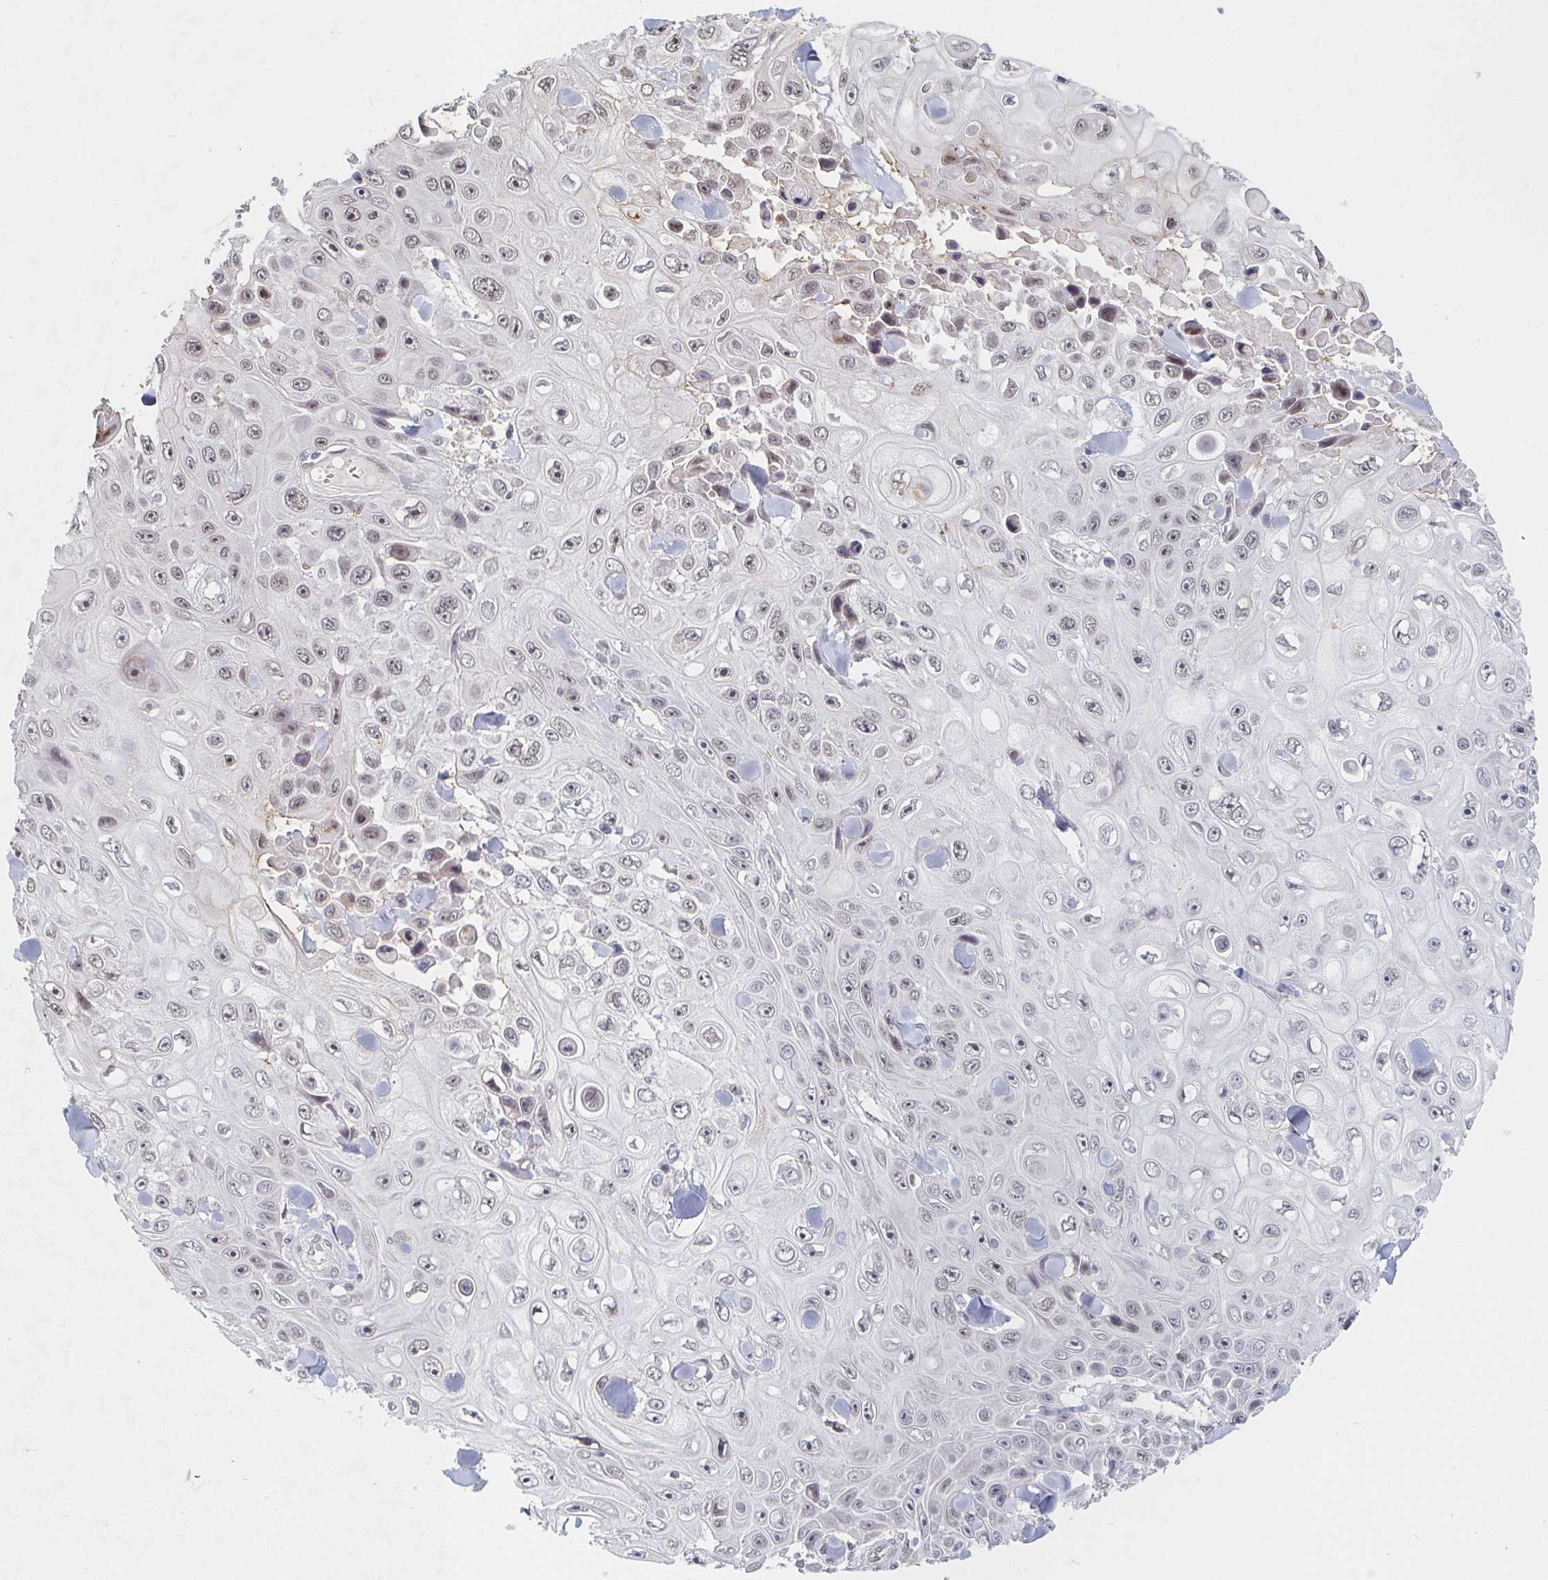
{"staining": {"intensity": "weak", "quantity": "<25%", "location": "nuclear"}, "tissue": "skin cancer", "cell_type": "Tumor cells", "image_type": "cancer", "snomed": [{"axis": "morphology", "description": "Squamous cell carcinoma, NOS"}, {"axis": "topography", "description": "Skin"}], "caption": "The immunohistochemistry micrograph has no significant expression in tumor cells of squamous cell carcinoma (skin) tissue.", "gene": "CHD2", "patient": {"sex": "male", "age": 82}}